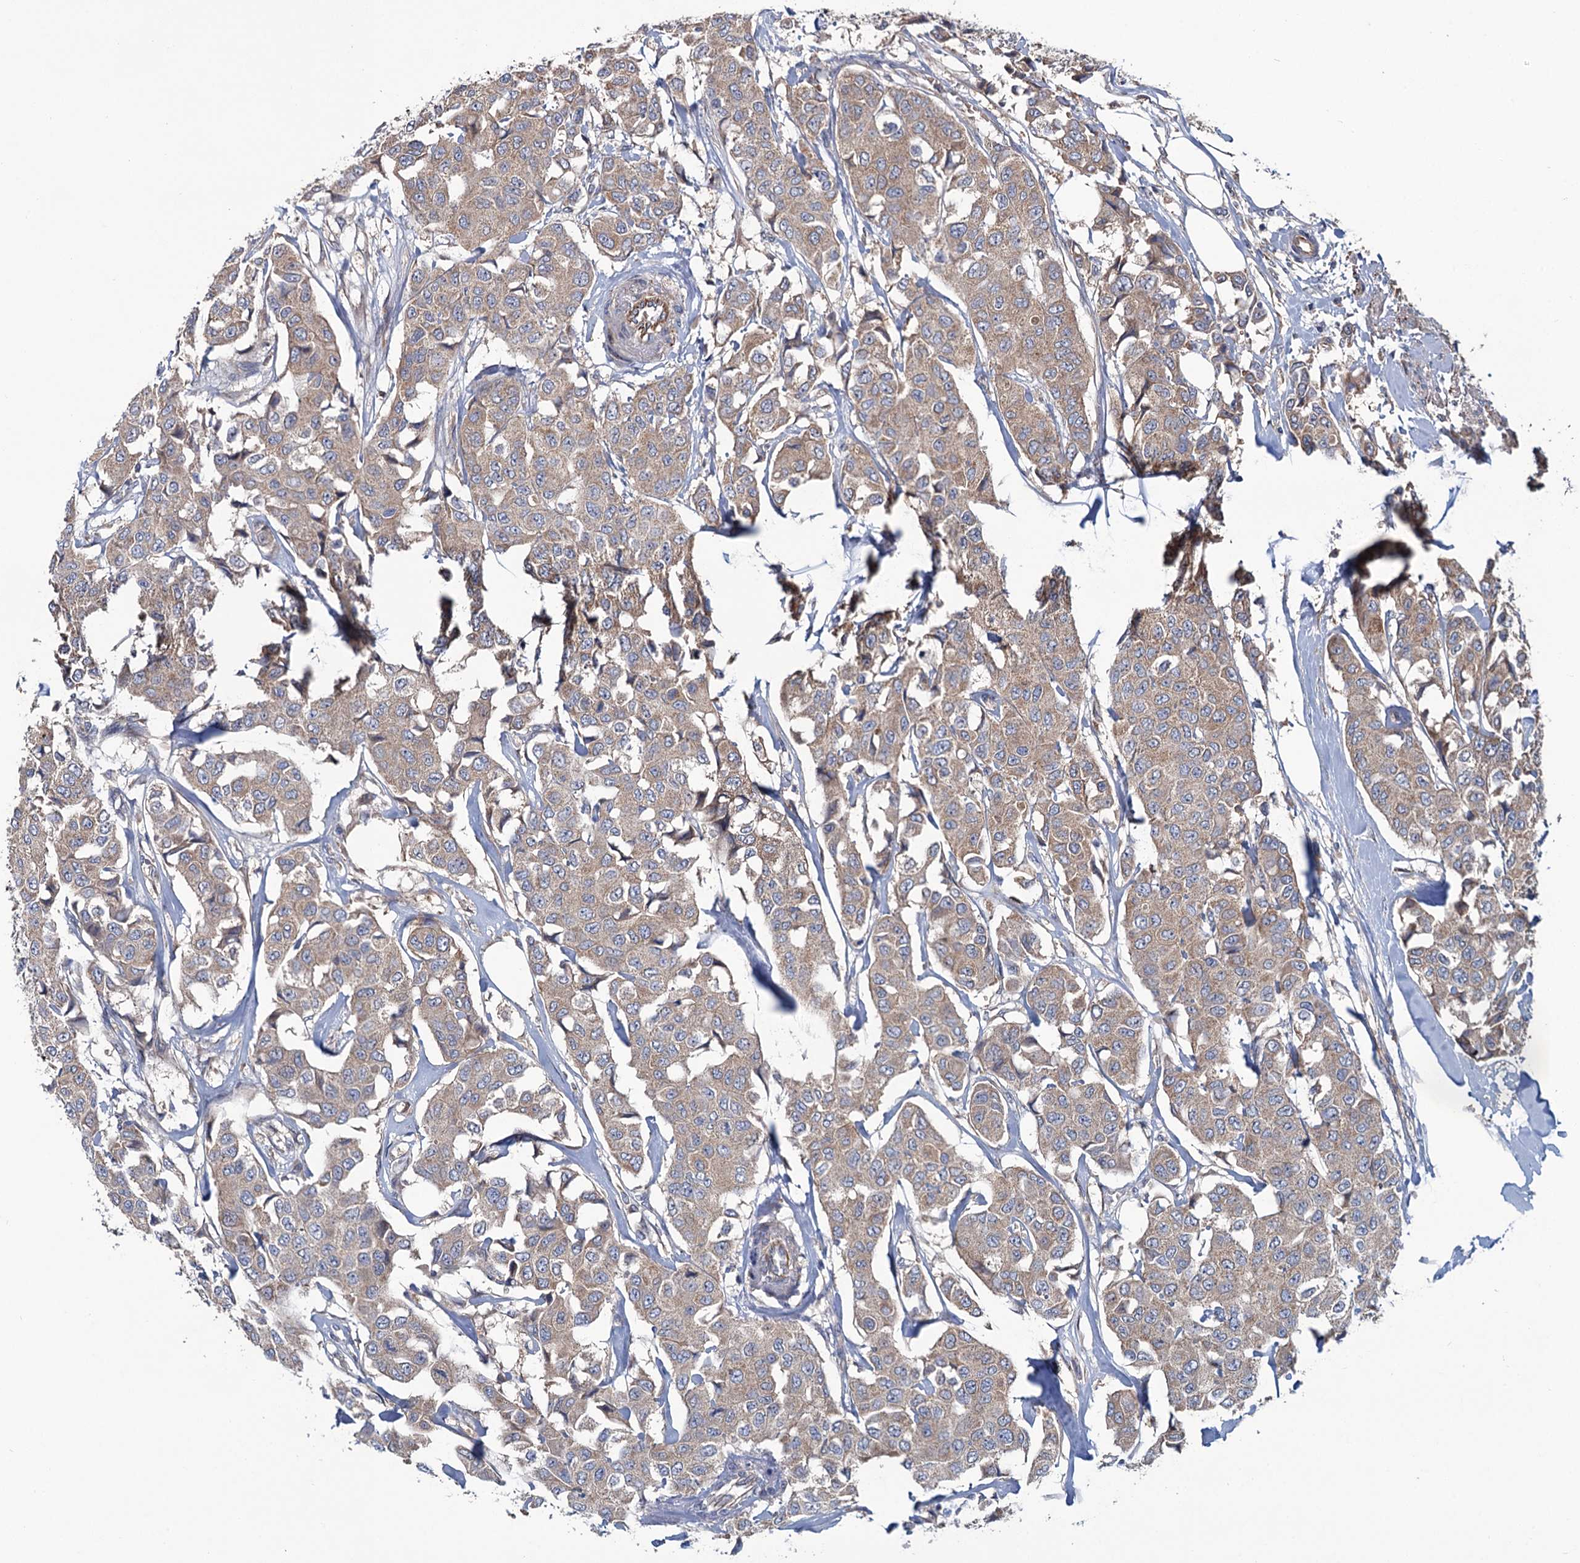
{"staining": {"intensity": "weak", "quantity": "25%-75%", "location": "cytoplasmic/membranous"}, "tissue": "breast cancer", "cell_type": "Tumor cells", "image_type": "cancer", "snomed": [{"axis": "morphology", "description": "Duct carcinoma"}, {"axis": "topography", "description": "Breast"}], "caption": "A brown stain shows weak cytoplasmic/membranous staining of a protein in breast cancer tumor cells.", "gene": "MTRR", "patient": {"sex": "female", "age": 80}}